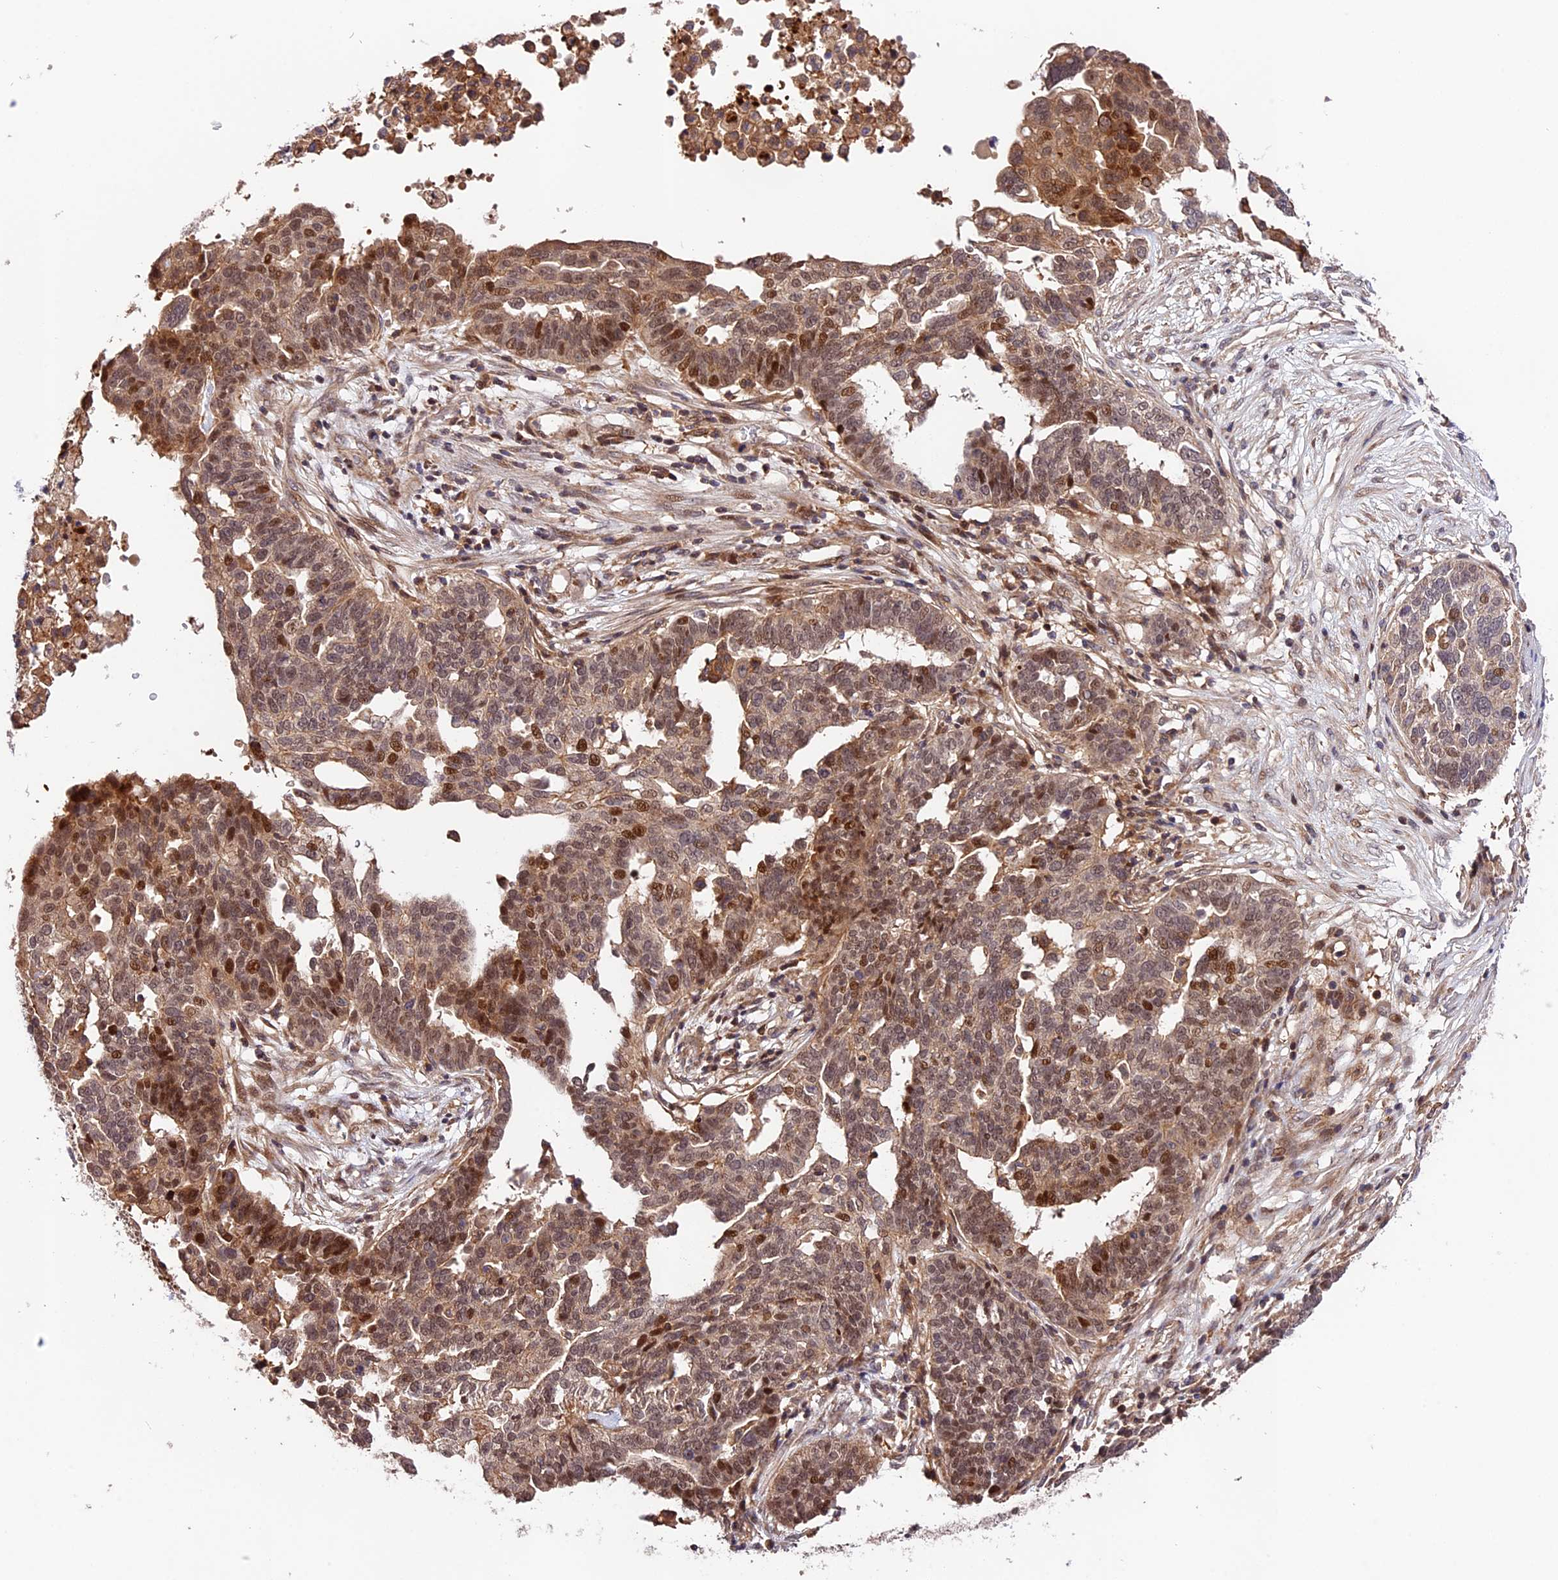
{"staining": {"intensity": "moderate", "quantity": ">75%", "location": "cytoplasmic/membranous,nuclear"}, "tissue": "ovarian cancer", "cell_type": "Tumor cells", "image_type": "cancer", "snomed": [{"axis": "morphology", "description": "Cystadenocarcinoma, serous, NOS"}, {"axis": "topography", "description": "Ovary"}], "caption": "Immunohistochemical staining of human ovarian serous cystadenocarcinoma exhibits medium levels of moderate cytoplasmic/membranous and nuclear expression in about >75% of tumor cells.", "gene": "CACNA1H", "patient": {"sex": "female", "age": 59}}